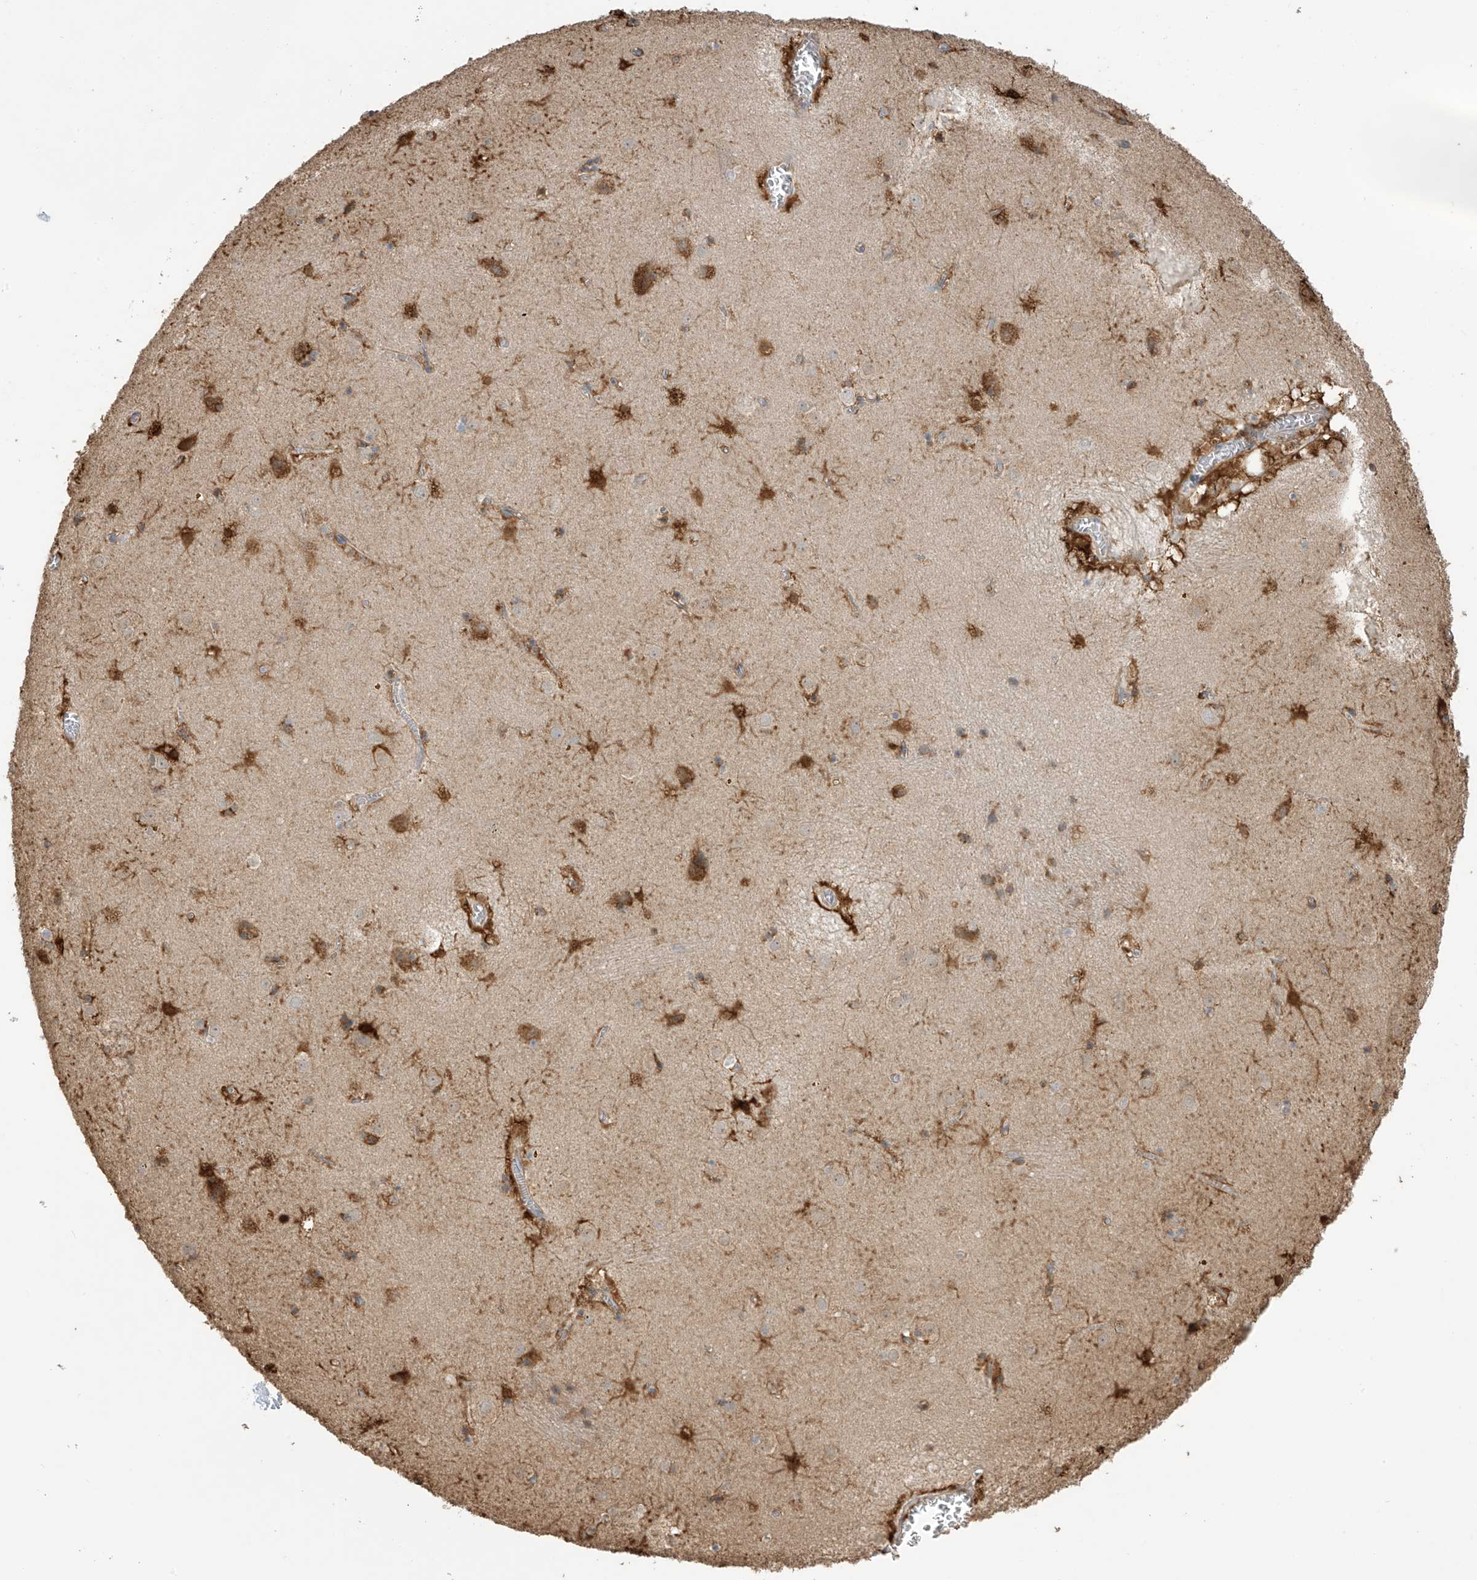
{"staining": {"intensity": "strong", "quantity": ">75%", "location": "cytoplasmic/membranous"}, "tissue": "caudate", "cell_type": "Glial cells", "image_type": "normal", "snomed": [{"axis": "morphology", "description": "Normal tissue, NOS"}, {"axis": "topography", "description": "Lateral ventricle wall"}], "caption": "A brown stain labels strong cytoplasmic/membranous positivity of a protein in glial cells of normal human caudate.", "gene": "SLFN14", "patient": {"sex": "male", "age": 70}}